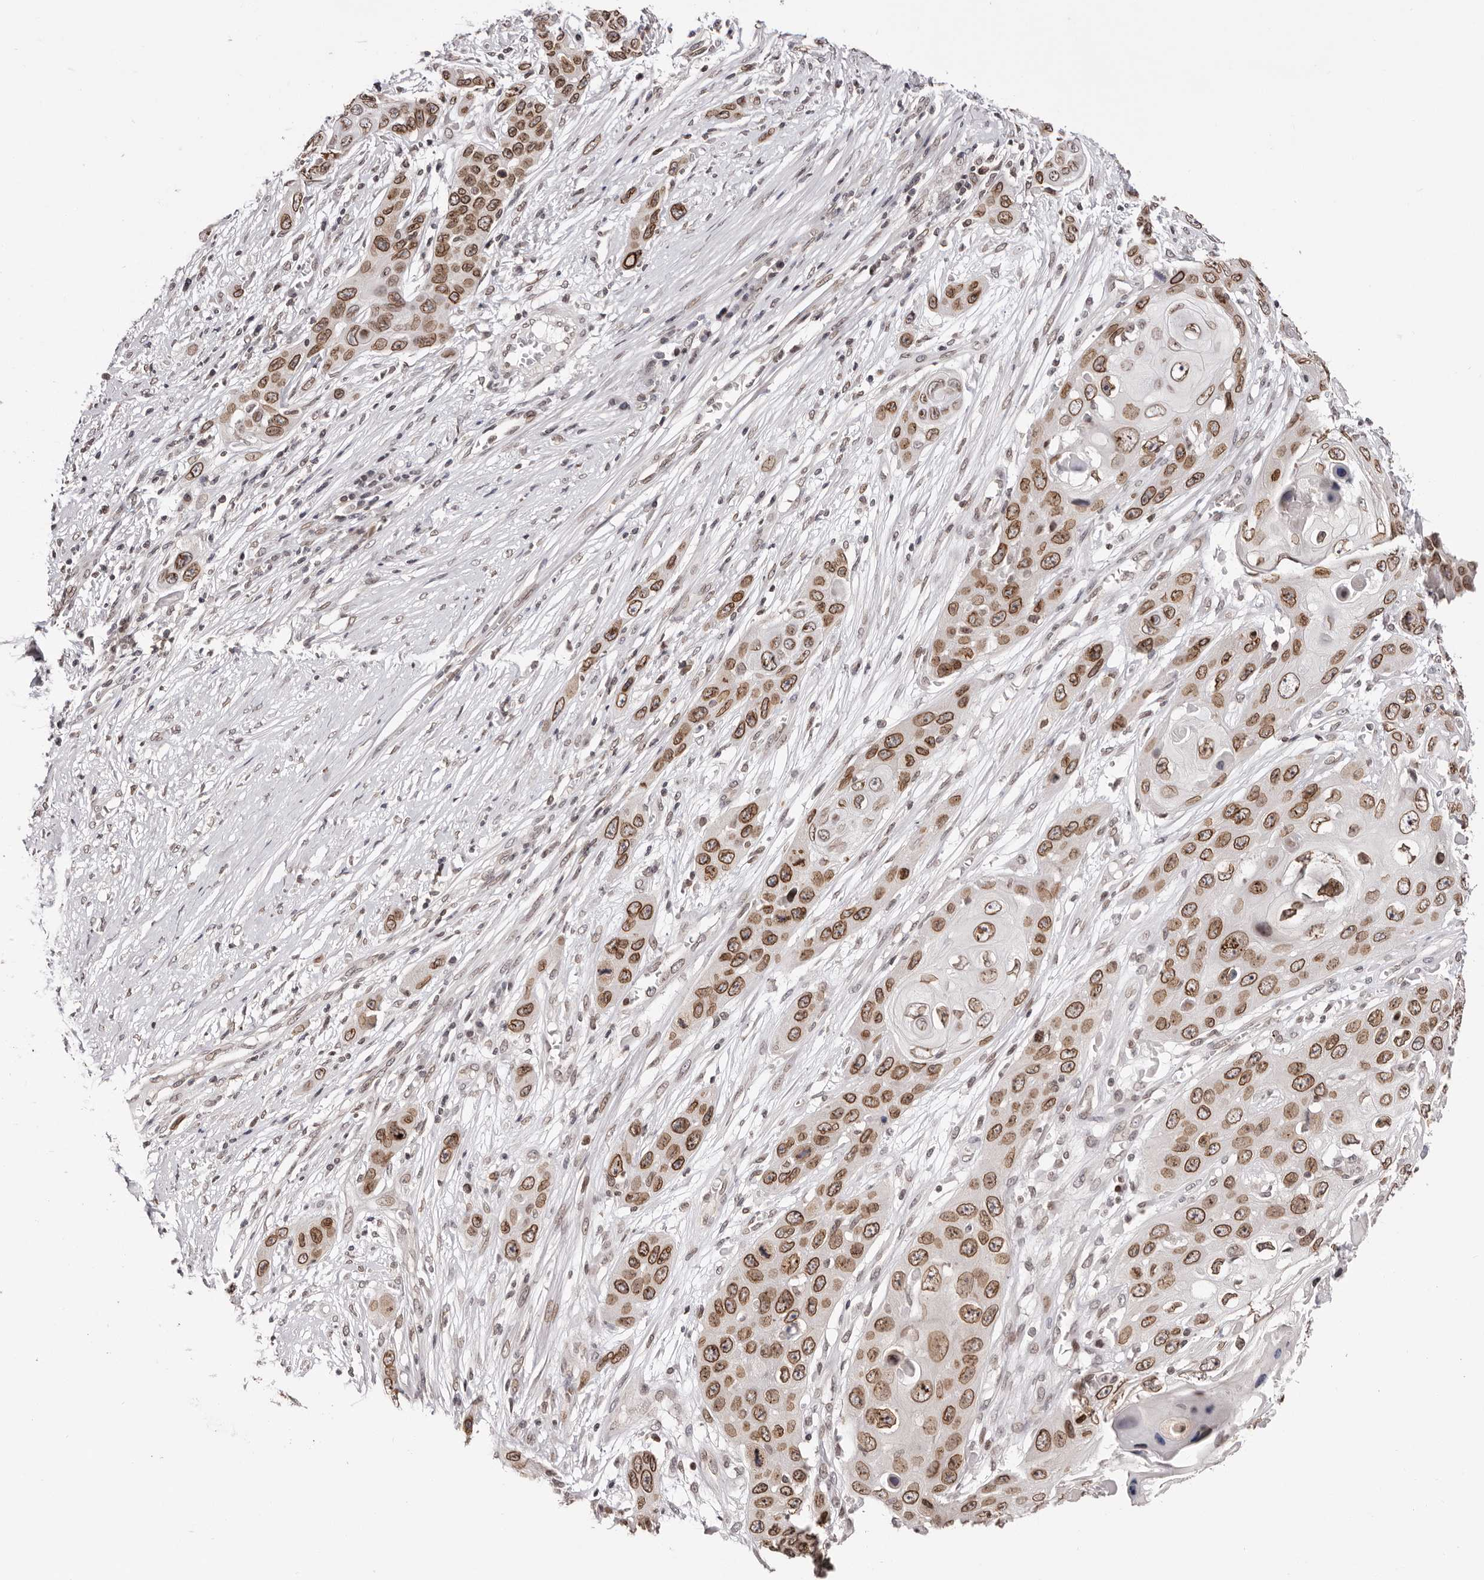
{"staining": {"intensity": "moderate", "quantity": ">75%", "location": "cytoplasmic/membranous,nuclear"}, "tissue": "skin cancer", "cell_type": "Tumor cells", "image_type": "cancer", "snomed": [{"axis": "morphology", "description": "Squamous cell carcinoma, NOS"}, {"axis": "topography", "description": "Skin"}], "caption": "The micrograph reveals a brown stain indicating the presence of a protein in the cytoplasmic/membranous and nuclear of tumor cells in squamous cell carcinoma (skin). (Brightfield microscopy of DAB IHC at high magnification).", "gene": "NUP153", "patient": {"sex": "male", "age": 55}}